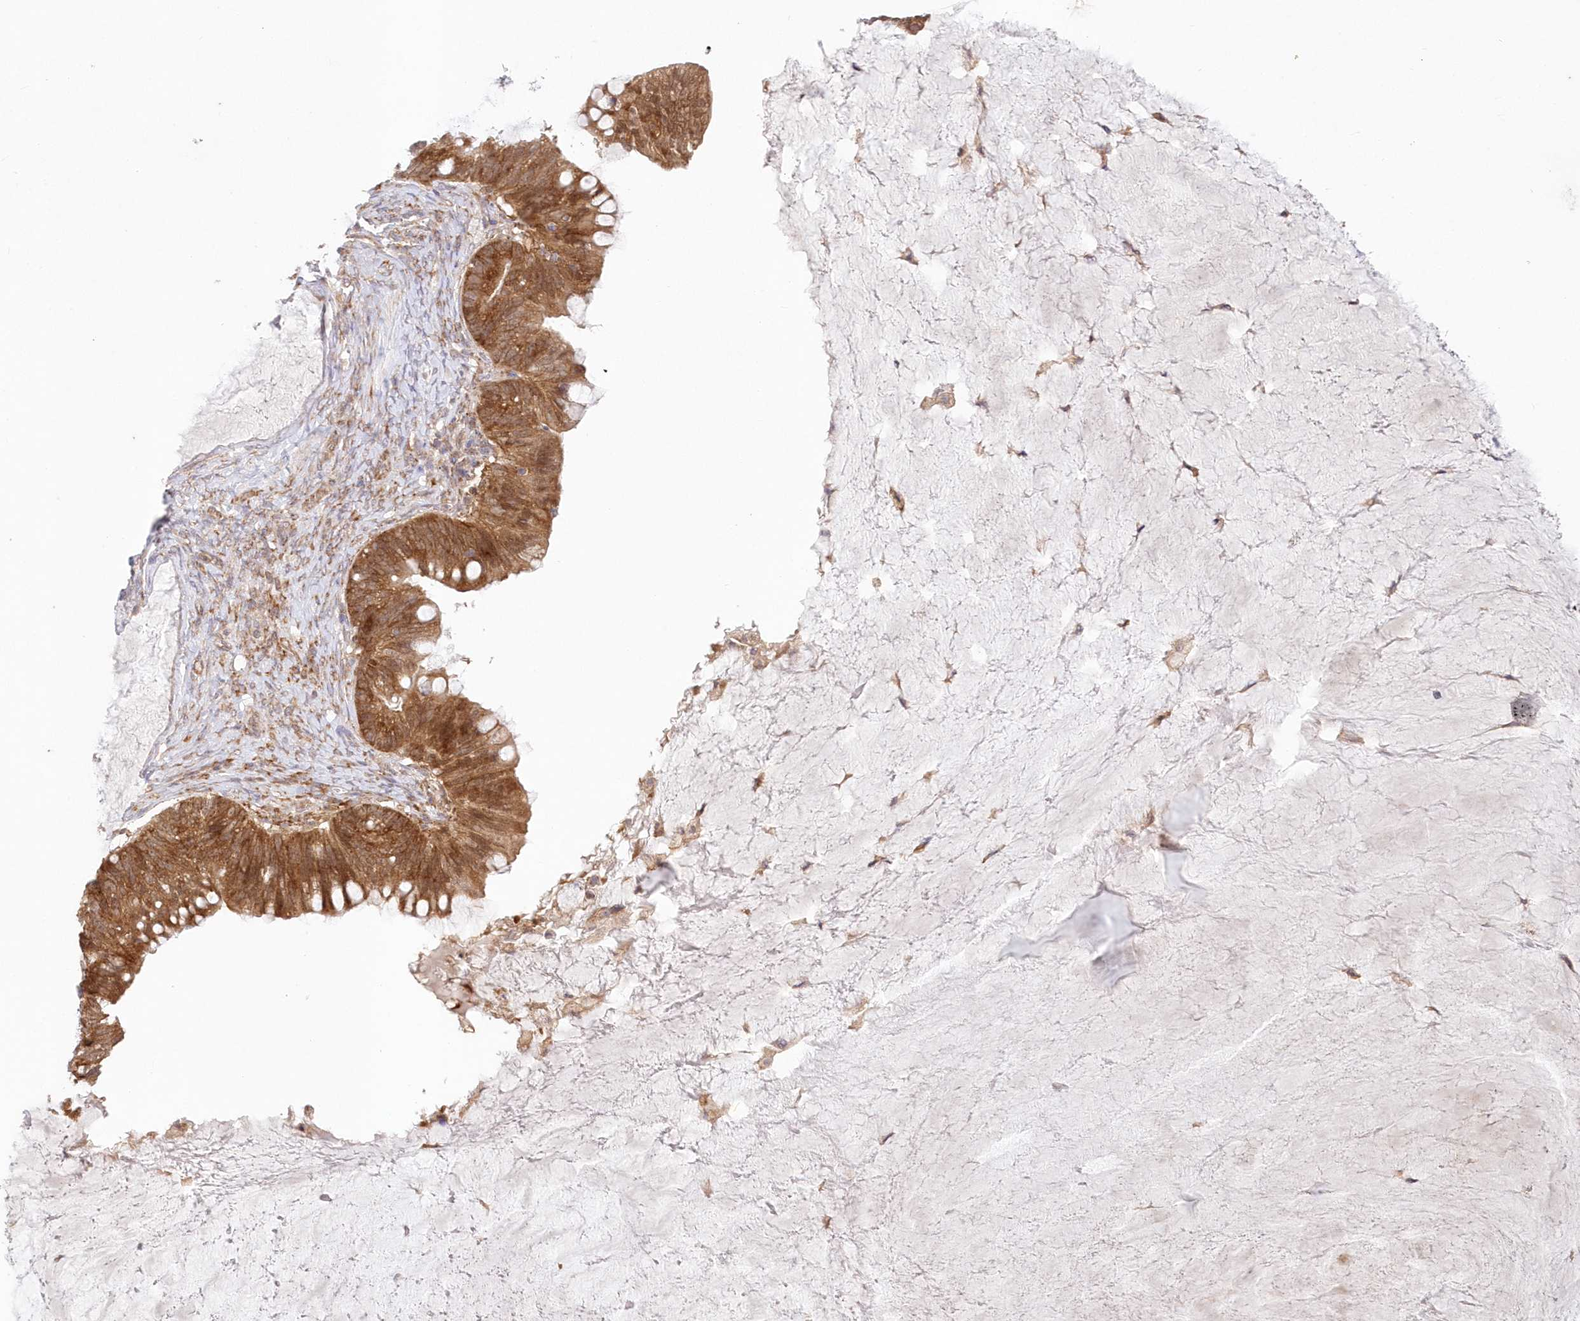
{"staining": {"intensity": "moderate", "quantity": ">75%", "location": "cytoplasmic/membranous"}, "tissue": "ovarian cancer", "cell_type": "Tumor cells", "image_type": "cancer", "snomed": [{"axis": "morphology", "description": "Cystadenocarcinoma, mucinous, NOS"}, {"axis": "topography", "description": "Ovary"}], "caption": "Immunohistochemistry (IHC) of ovarian cancer demonstrates medium levels of moderate cytoplasmic/membranous expression in approximately >75% of tumor cells.", "gene": "RNPEP", "patient": {"sex": "female", "age": 61}}